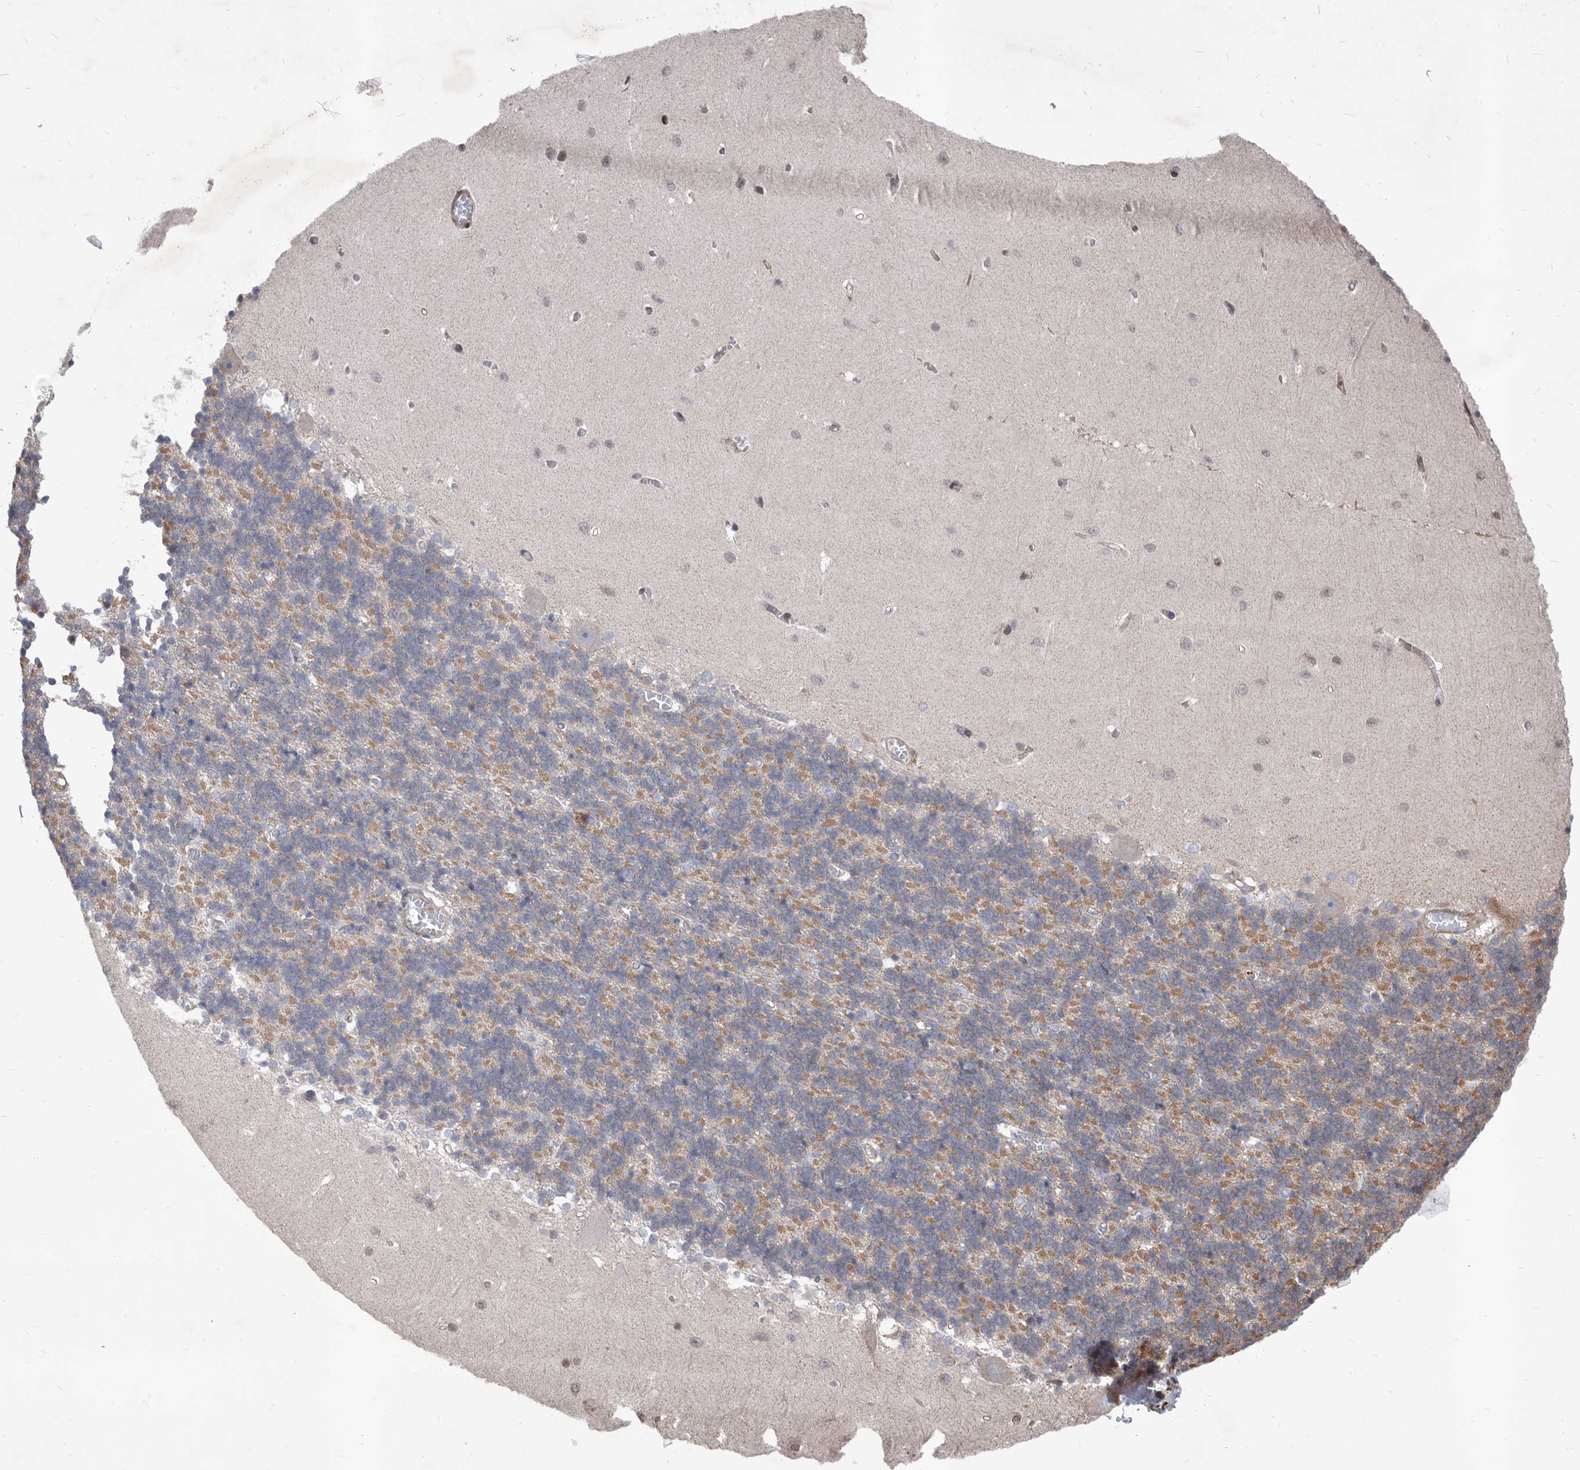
{"staining": {"intensity": "negative", "quantity": "none", "location": "none"}, "tissue": "cerebellum", "cell_type": "Cells in granular layer", "image_type": "normal", "snomed": [{"axis": "morphology", "description": "Normal tissue, NOS"}, {"axis": "topography", "description": "Cerebellum"}], "caption": "A histopathology image of human cerebellum is negative for staining in cells in granular layer. (DAB (3,3'-diaminobenzidine) immunohistochemistry (IHC) with hematoxylin counter stain).", "gene": "ATP13A3", "patient": {"sex": "male", "age": 37}}